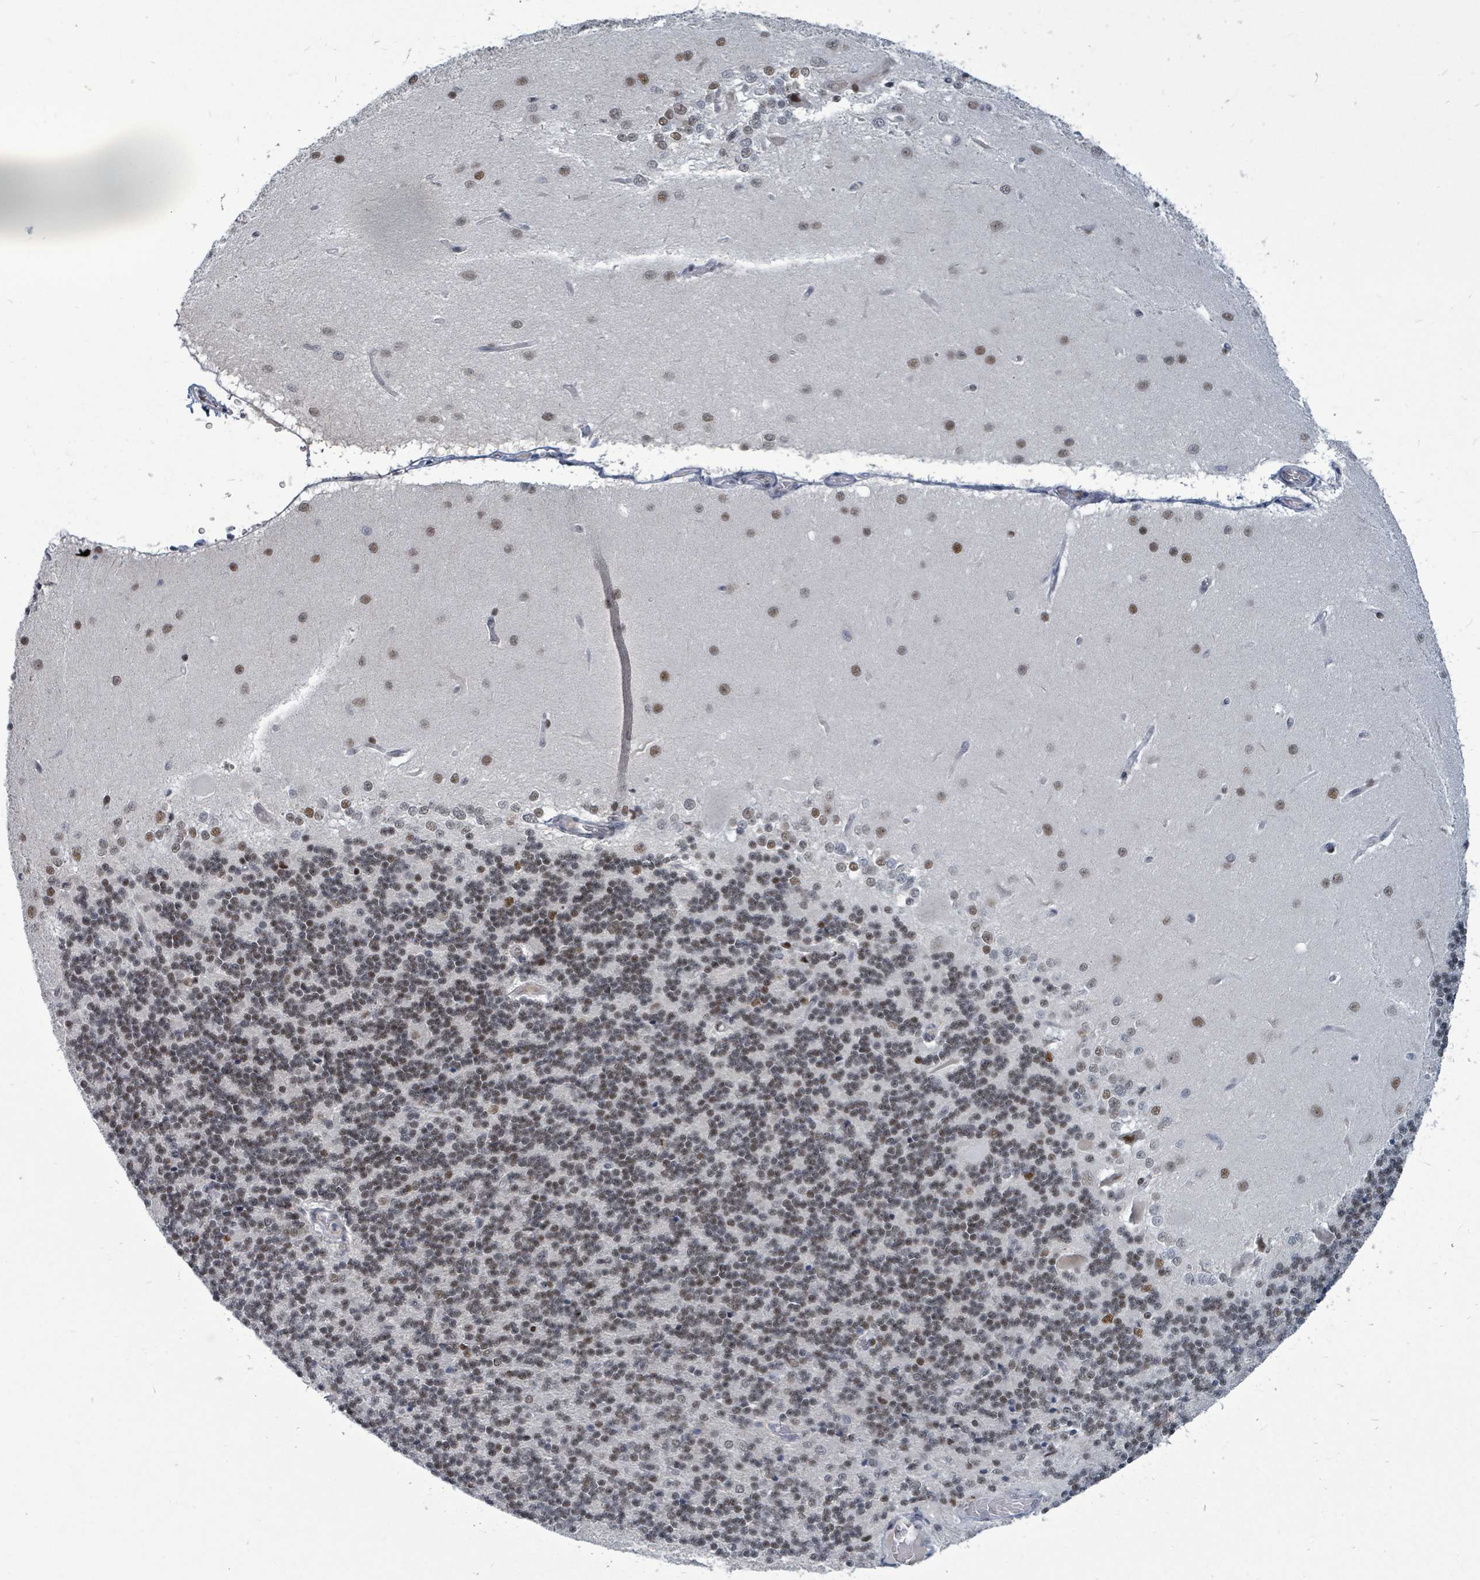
{"staining": {"intensity": "weak", "quantity": "25%-75%", "location": "nuclear"}, "tissue": "cerebellum", "cell_type": "Cells in granular layer", "image_type": "normal", "snomed": [{"axis": "morphology", "description": "Normal tissue, NOS"}, {"axis": "topography", "description": "Cerebellum"}], "caption": "Immunohistochemistry of normal human cerebellum displays low levels of weak nuclear positivity in about 25%-75% of cells in granular layer.", "gene": "UCK1", "patient": {"sex": "female", "age": 29}}